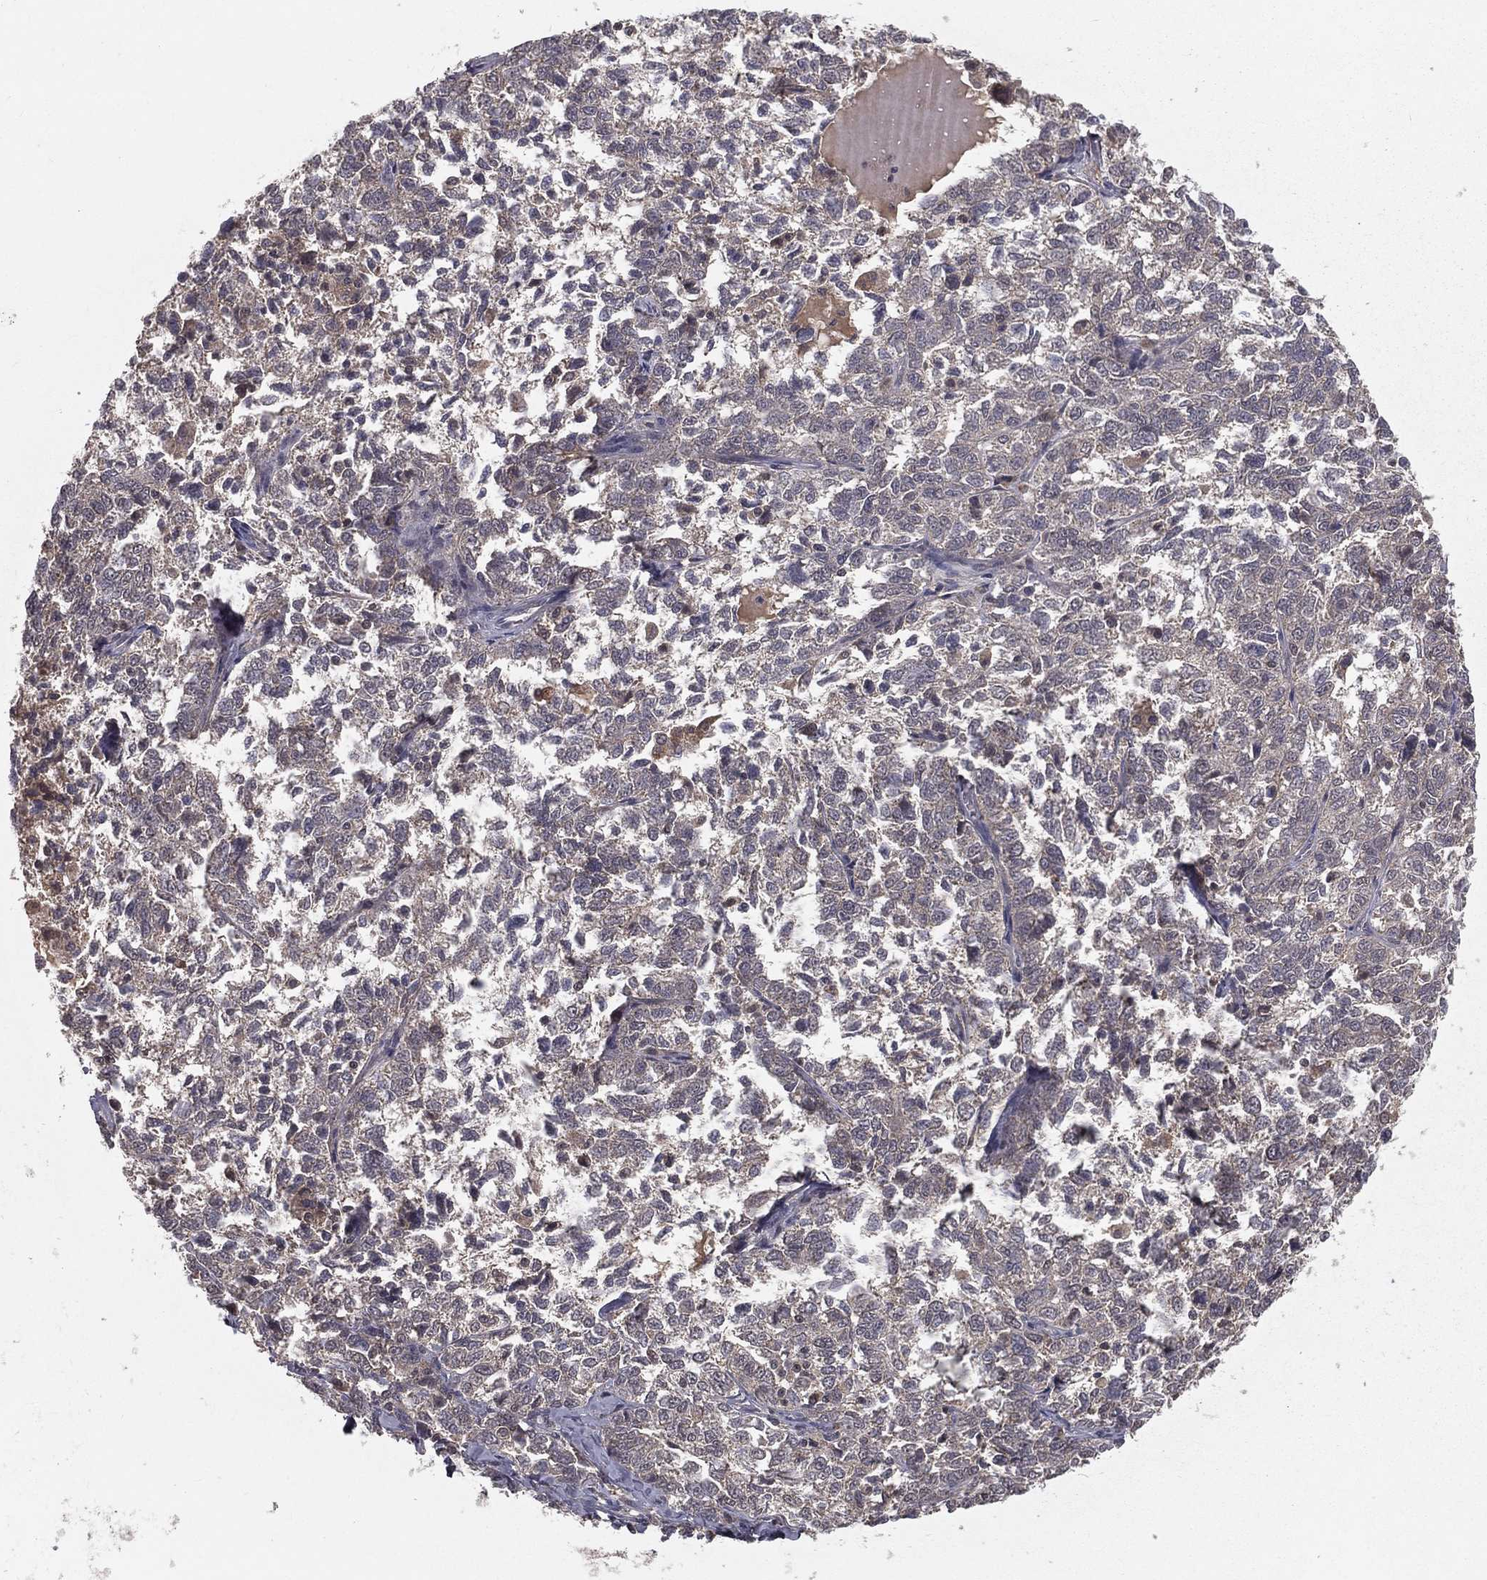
{"staining": {"intensity": "negative", "quantity": "none", "location": "none"}, "tissue": "ovarian cancer", "cell_type": "Tumor cells", "image_type": "cancer", "snomed": [{"axis": "morphology", "description": "Cystadenocarcinoma, serous, NOS"}, {"axis": "topography", "description": "Ovary"}], "caption": "Ovarian serous cystadenocarcinoma was stained to show a protein in brown. There is no significant expression in tumor cells.", "gene": "ZDHHC15", "patient": {"sex": "female", "age": 71}}